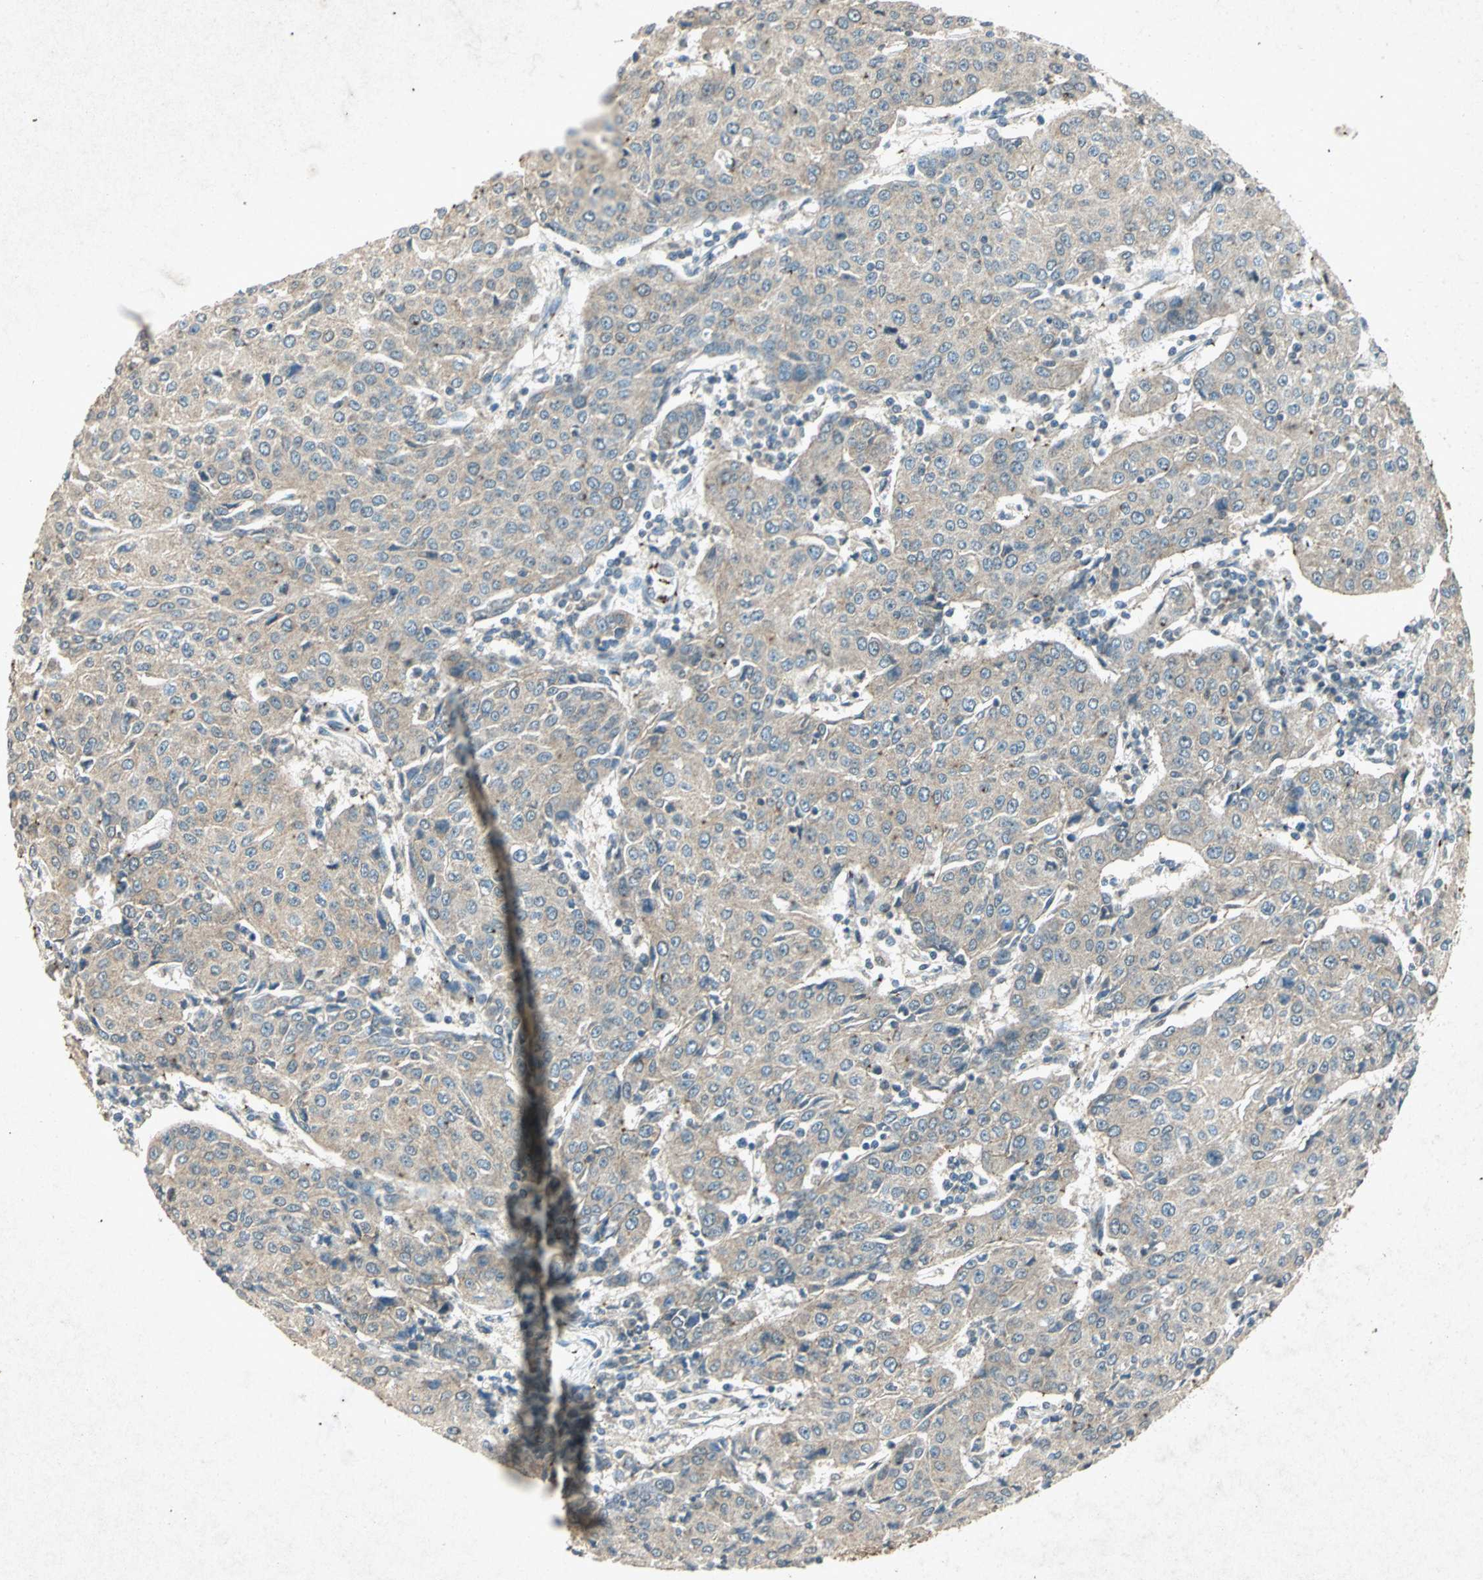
{"staining": {"intensity": "weak", "quantity": ">75%", "location": "cytoplasmic/membranous"}, "tissue": "urothelial cancer", "cell_type": "Tumor cells", "image_type": "cancer", "snomed": [{"axis": "morphology", "description": "Urothelial carcinoma, High grade"}, {"axis": "topography", "description": "Urinary bladder"}], "caption": "Protein staining by IHC demonstrates weak cytoplasmic/membranous staining in approximately >75% of tumor cells in urothelial cancer. (Stains: DAB in brown, nuclei in blue, Microscopy: brightfield microscopy at high magnification).", "gene": "PSEN1", "patient": {"sex": "female", "age": 85}}